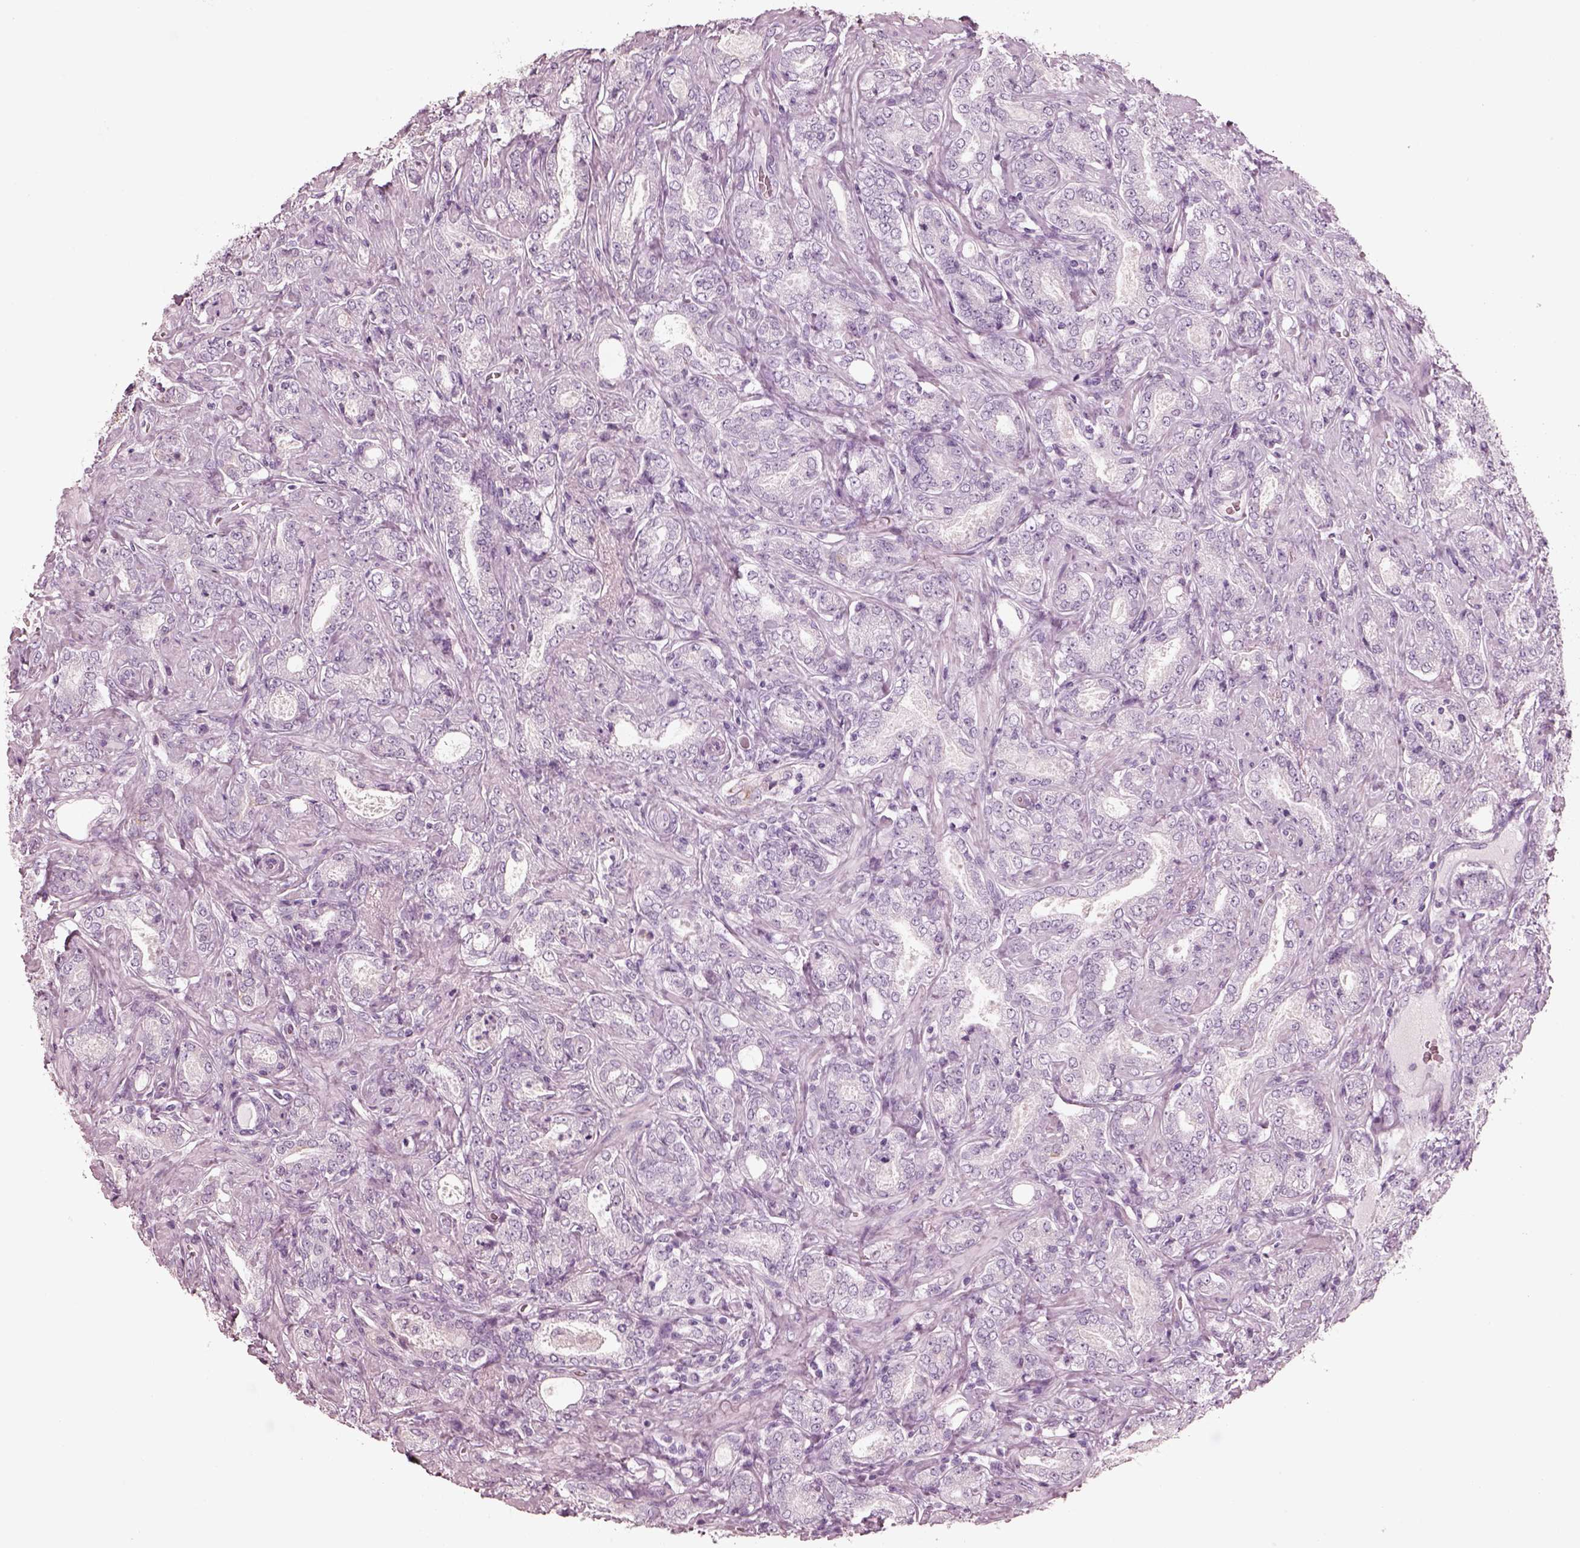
{"staining": {"intensity": "negative", "quantity": "none", "location": "none"}, "tissue": "prostate cancer", "cell_type": "Tumor cells", "image_type": "cancer", "snomed": [{"axis": "morphology", "description": "Adenocarcinoma, NOS"}, {"axis": "topography", "description": "Prostate"}], "caption": "This is an immunohistochemistry (IHC) histopathology image of prostate adenocarcinoma. There is no expression in tumor cells.", "gene": "PON3", "patient": {"sex": "male", "age": 64}}